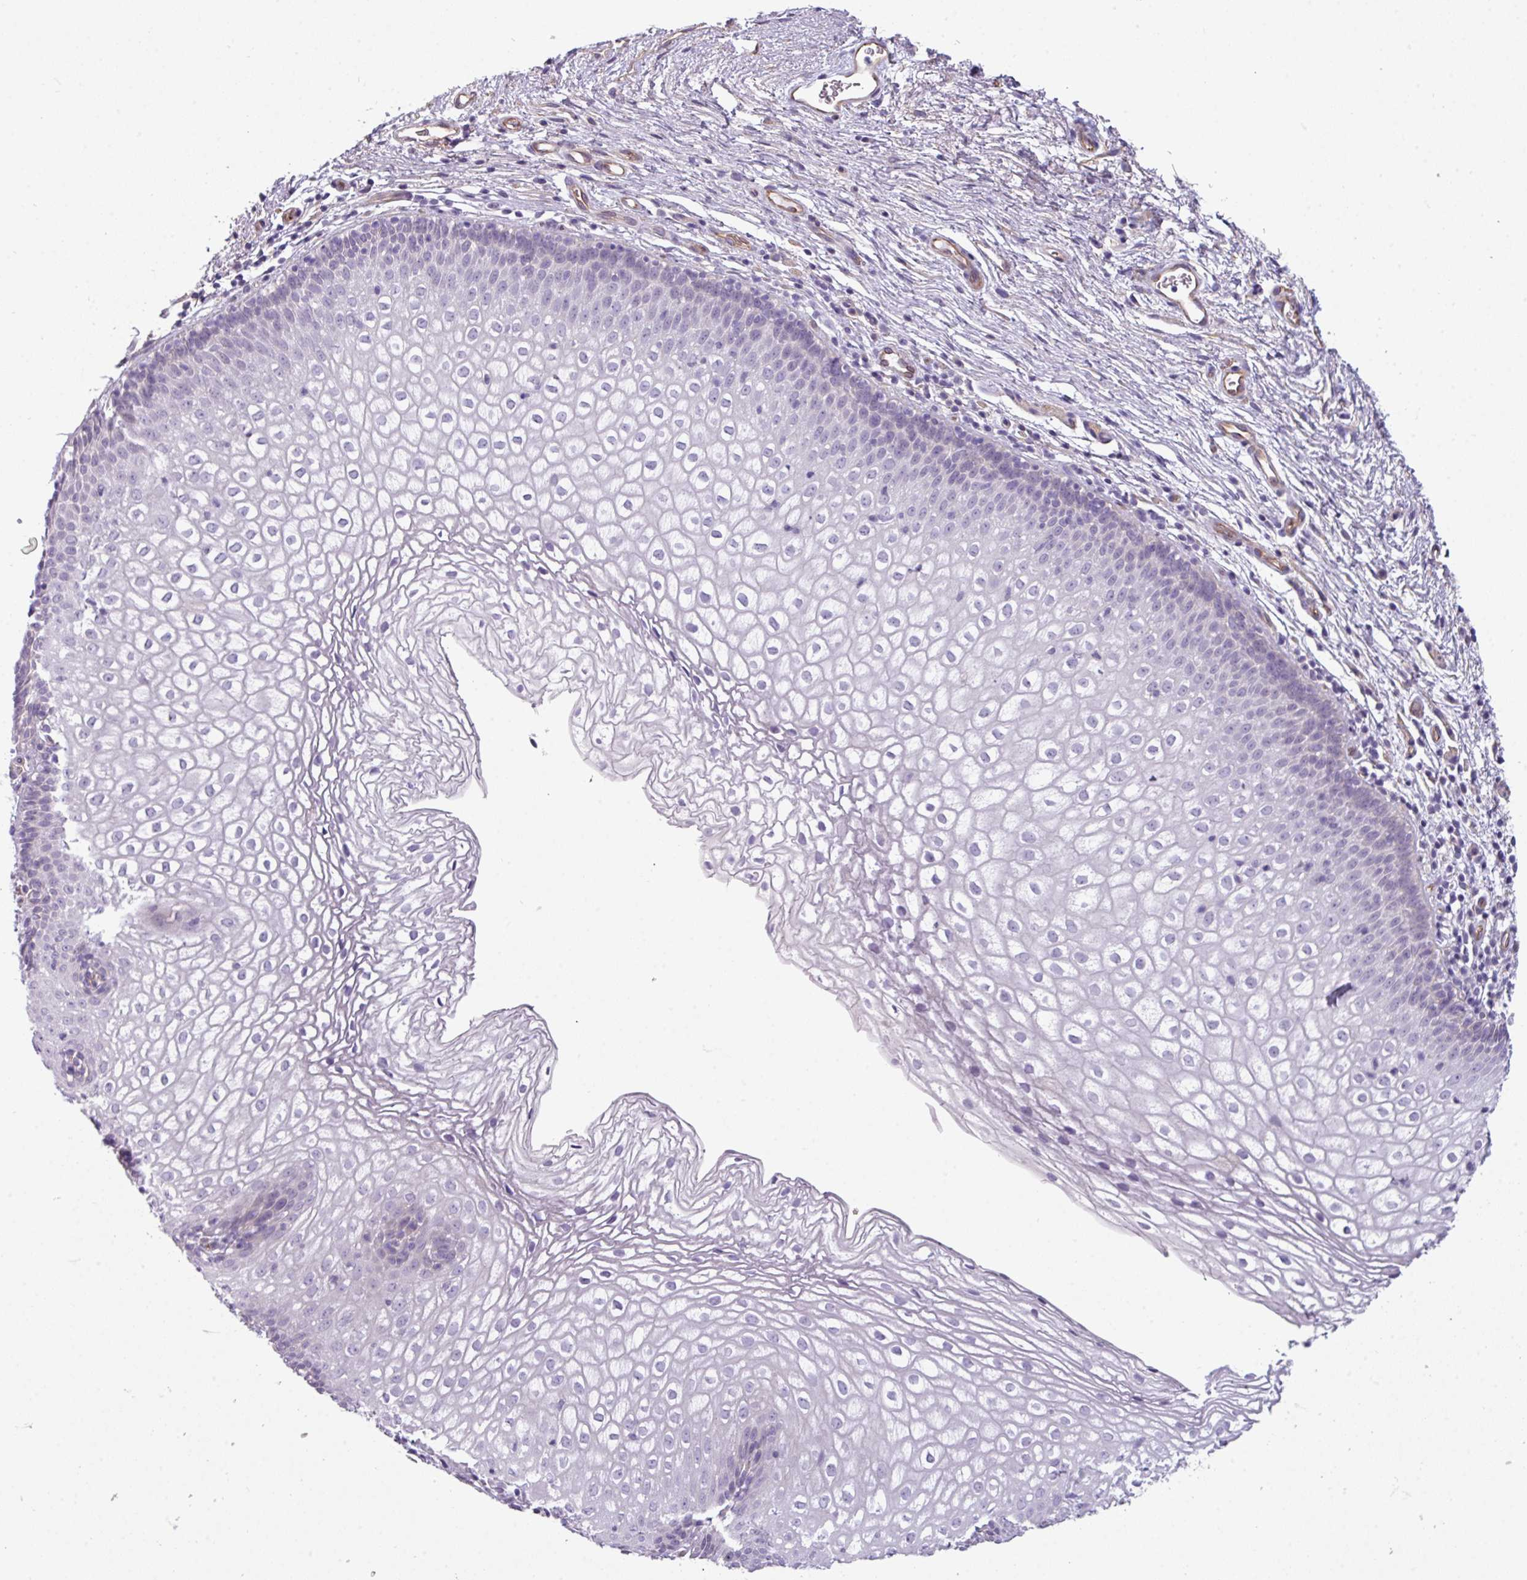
{"staining": {"intensity": "negative", "quantity": "none", "location": "none"}, "tissue": "vagina", "cell_type": "Squamous epithelial cells", "image_type": "normal", "snomed": [{"axis": "morphology", "description": "Normal tissue, NOS"}, {"axis": "topography", "description": "Vagina"}], "caption": "A high-resolution image shows IHC staining of benign vagina, which displays no significant expression in squamous epithelial cells.", "gene": "BUD23", "patient": {"sex": "female", "age": 47}}